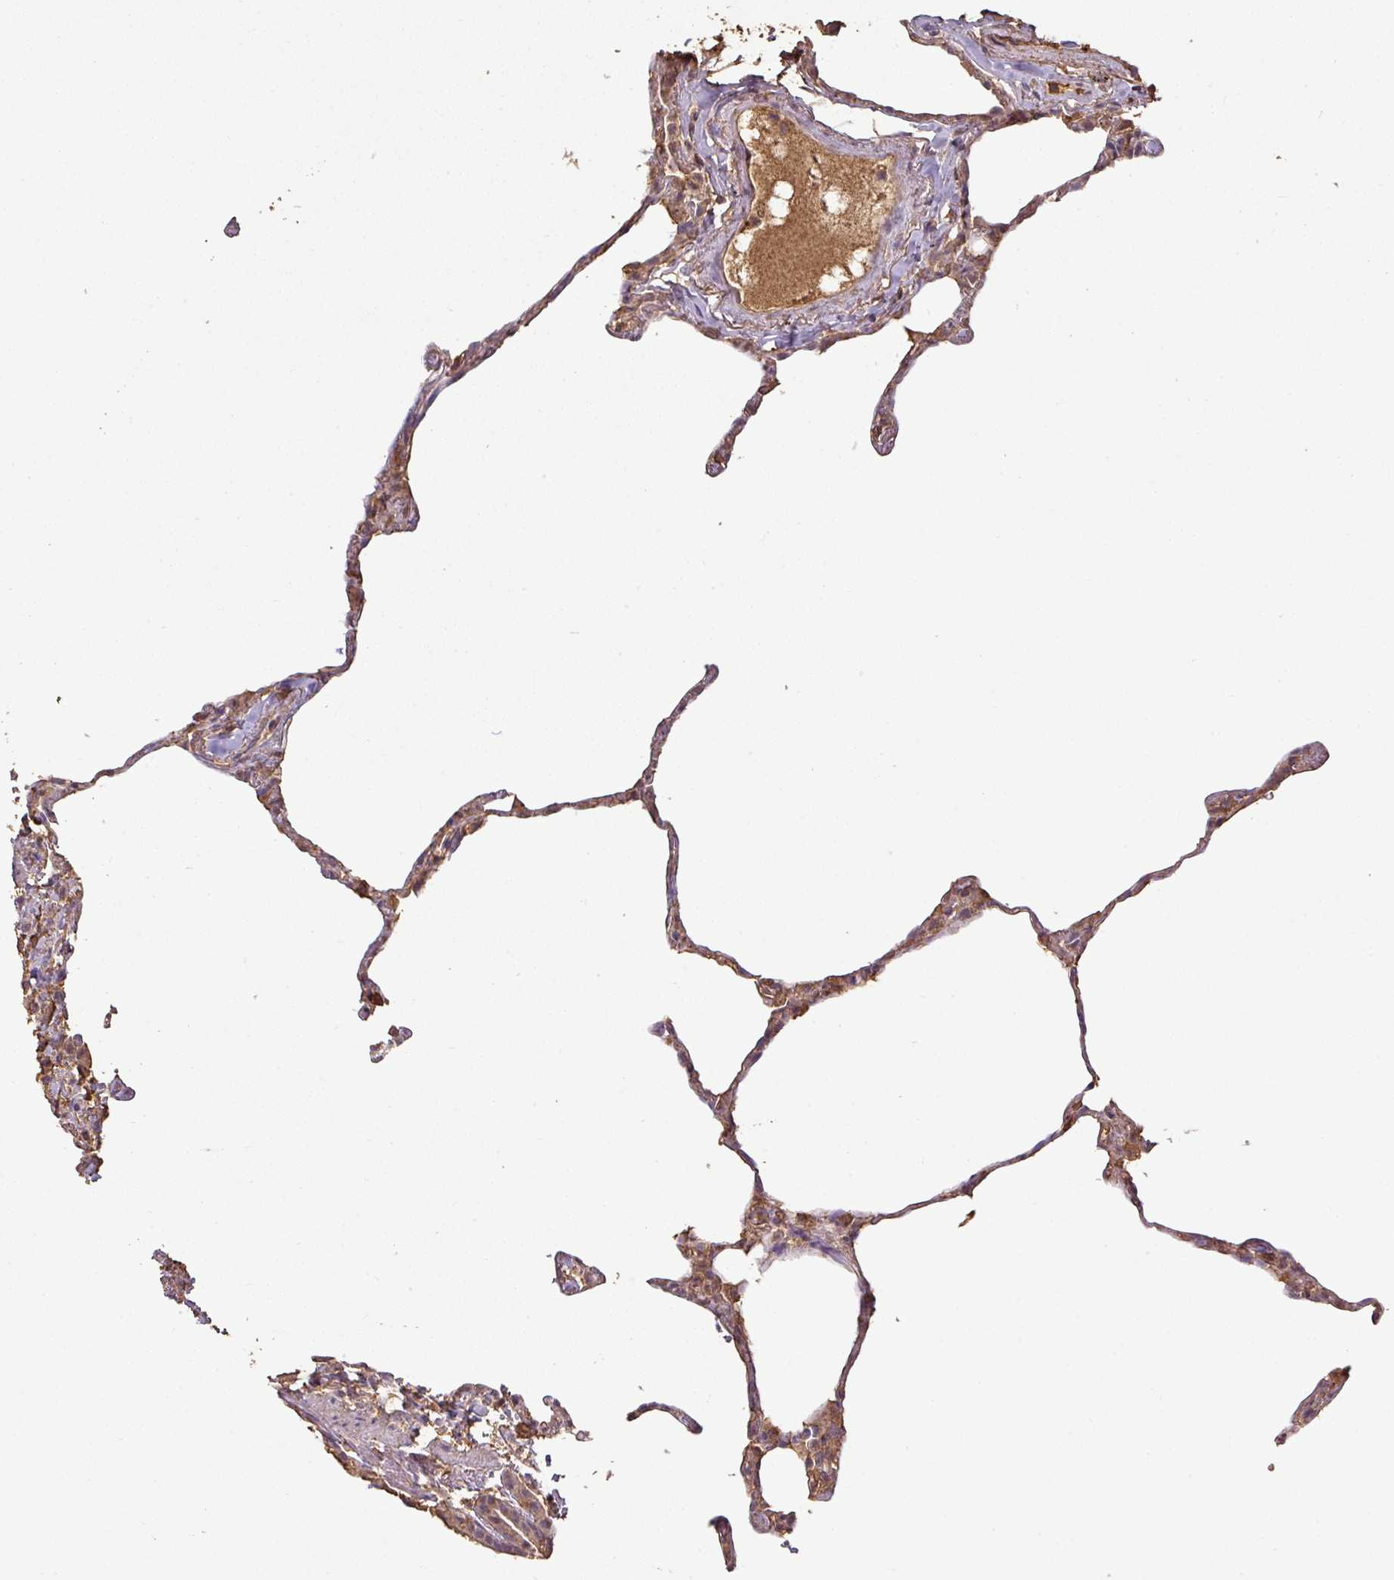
{"staining": {"intensity": "moderate", "quantity": ">75%", "location": "cytoplasmic/membranous"}, "tissue": "lung", "cell_type": "Alveolar cells", "image_type": "normal", "snomed": [{"axis": "morphology", "description": "Normal tissue, NOS"}, {"axis": "topography", "description": "Lung"}], "caption": "Moderate cytoplasmic/membranous positivity is seen in about >75% of alveolar cells in unremarkable lung.", "gene": "ATAT1", "patient": {"sex": "female", "age": 57}}